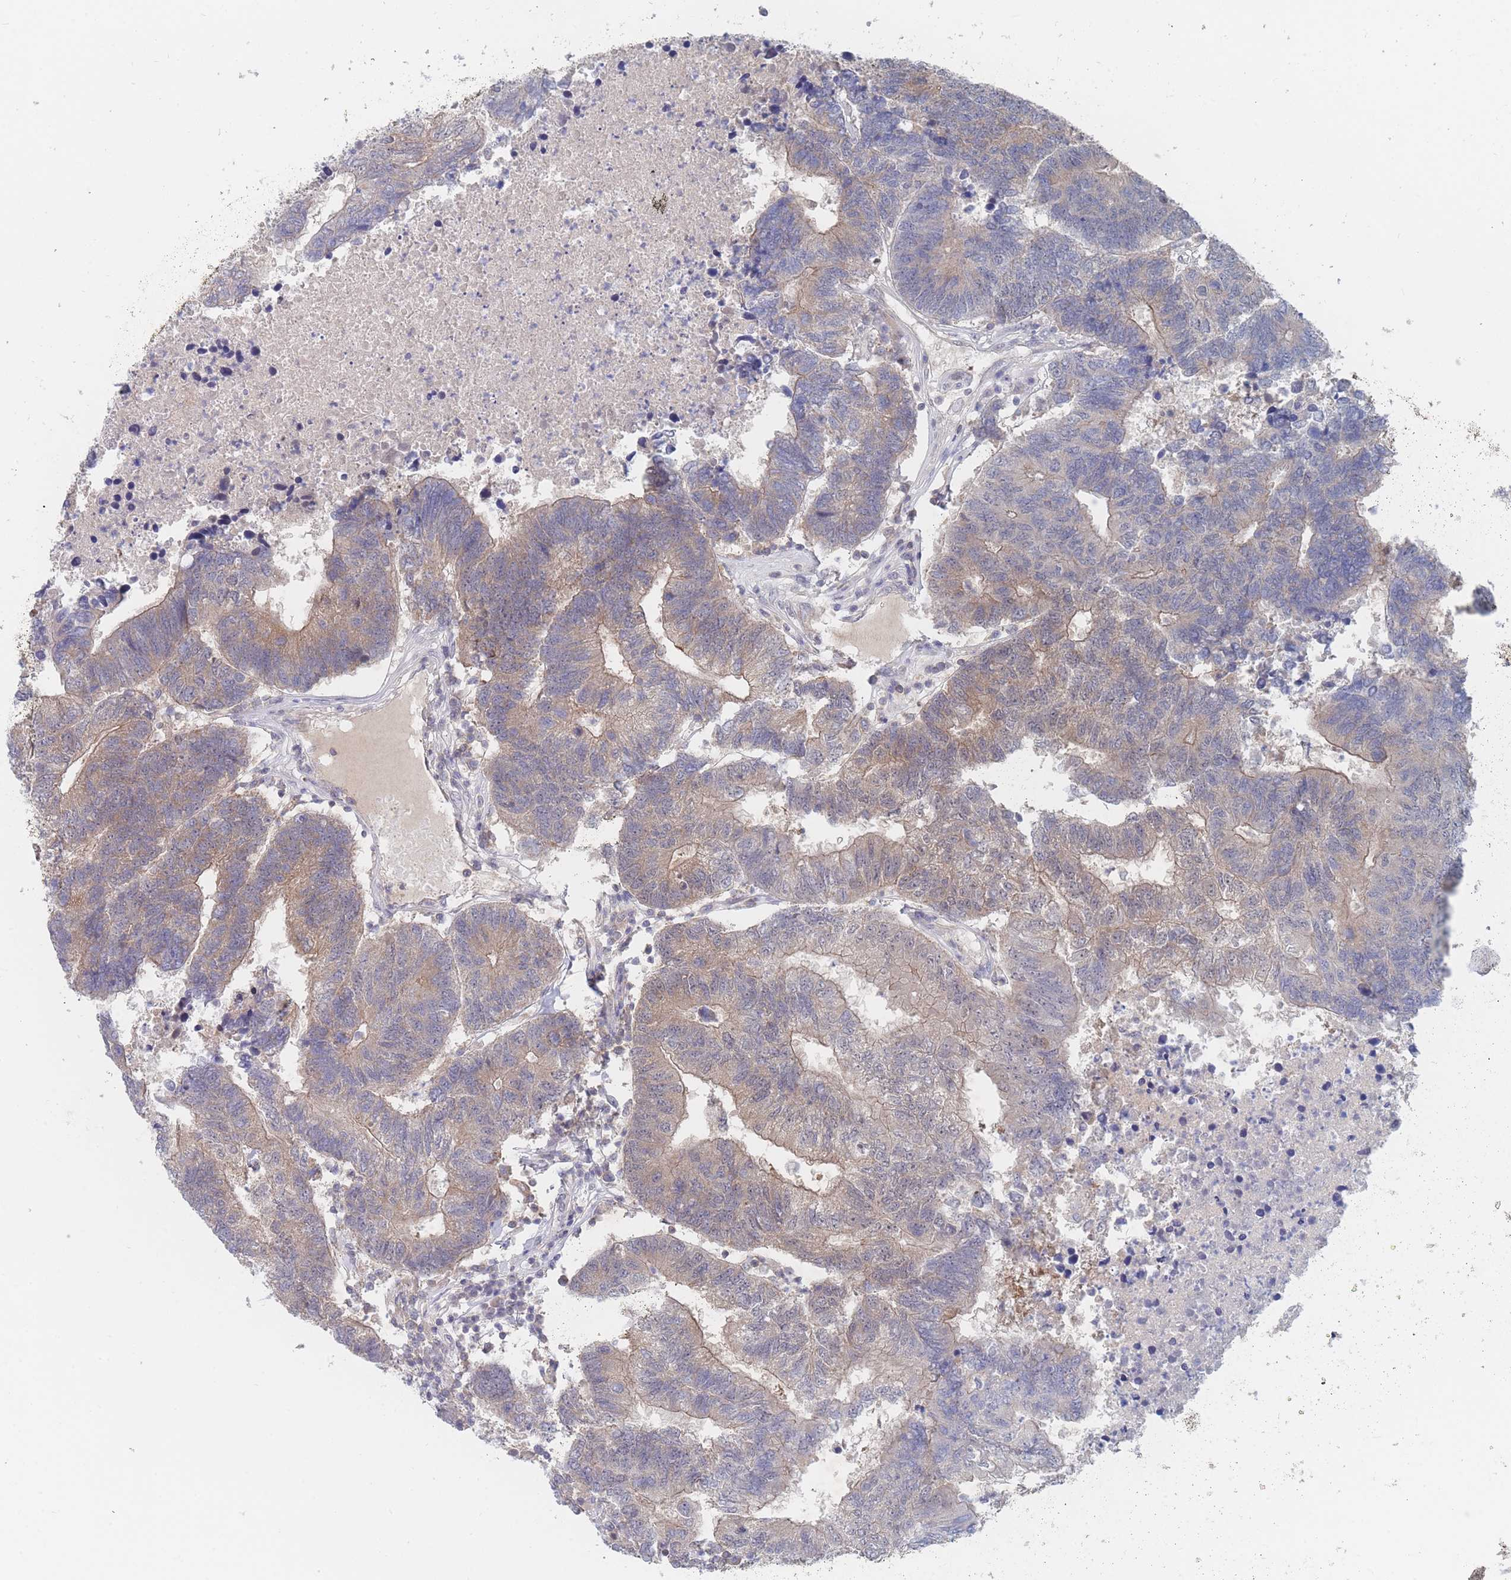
{"staining": {"intensity": "weak", "quantity": "25%-75%", "location": "cytoplasmic/membranous"}, "tissue": "colorectal cancer", "cell_type": "Tumor cells", "image_type": "cancer", "snomed": [{"axis": "morphology", "description": "Adenocarcinoma, NOS"}, {"axis": "topography", "description": "Colon"}], "caption": "Immunohistochemical staining of colorectal adenocarcinoma exhibits weak cytoplasmic/membranous protein expression in about 25%-75% of tumor cells. (DAB (3,3'-diaminobenzidine) IHC with brightfield microscopy, high magnification).", "gene": "PPP6C", "patient": {"sex": "female", "age": 48}}